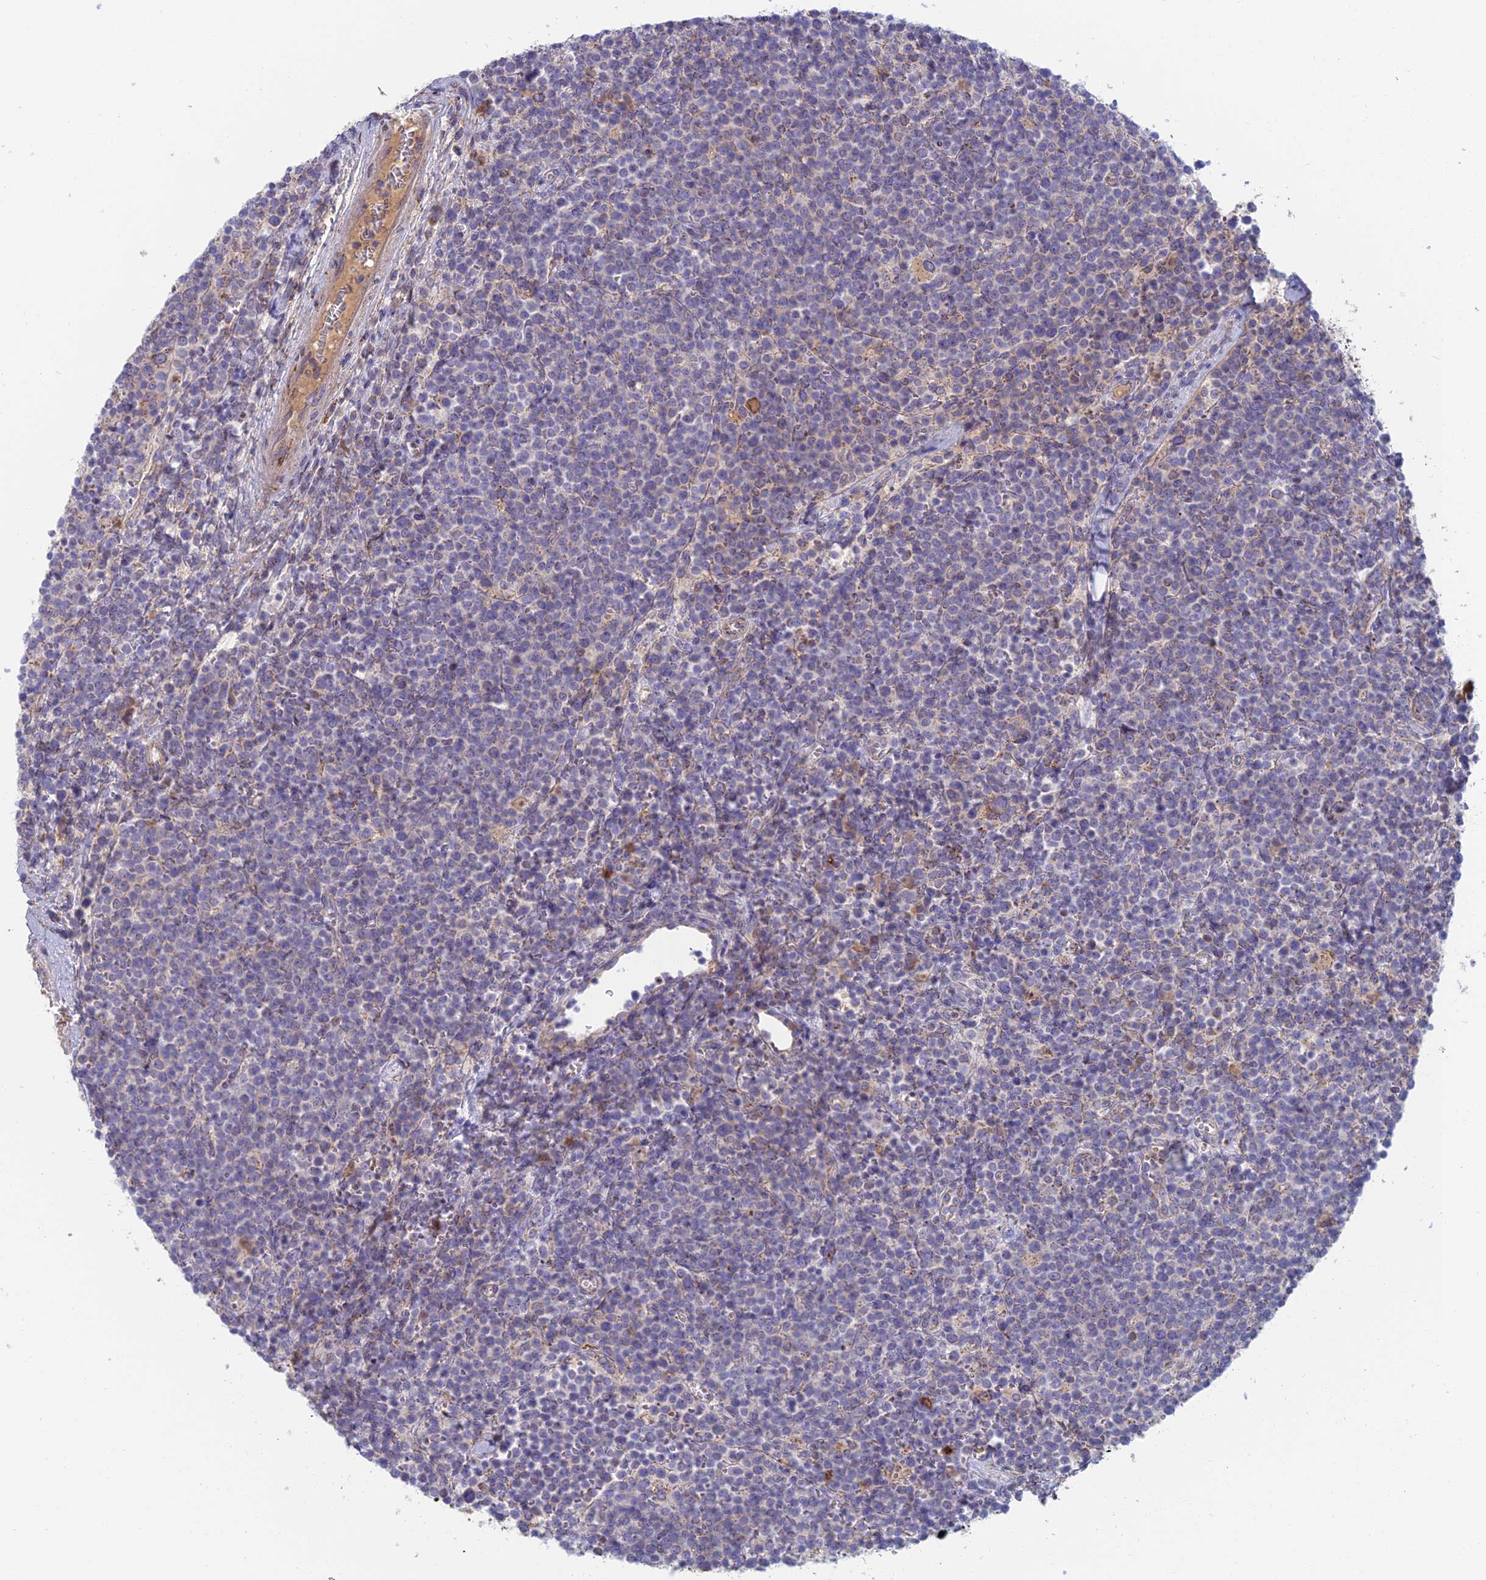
{"staining": {"intensity": "negative", "quantity": "none", "location": "none"}, "tissue": "lymphoma", "cell_type": "Tumor cells", "image_type": "cancer", "snomed": [{"axis": "morphology", "description": "Malignant lymphoma, non-Hodgkin's type, High grade"}, {"axis": "topography", "description": "Lymph node"}], "caption": "This is an IHC photomicrograph of human lymphoma. There is no positivity in tumor cells.", "gene": "IFTAP", "patient": {"sex": "male", "age": 61}}